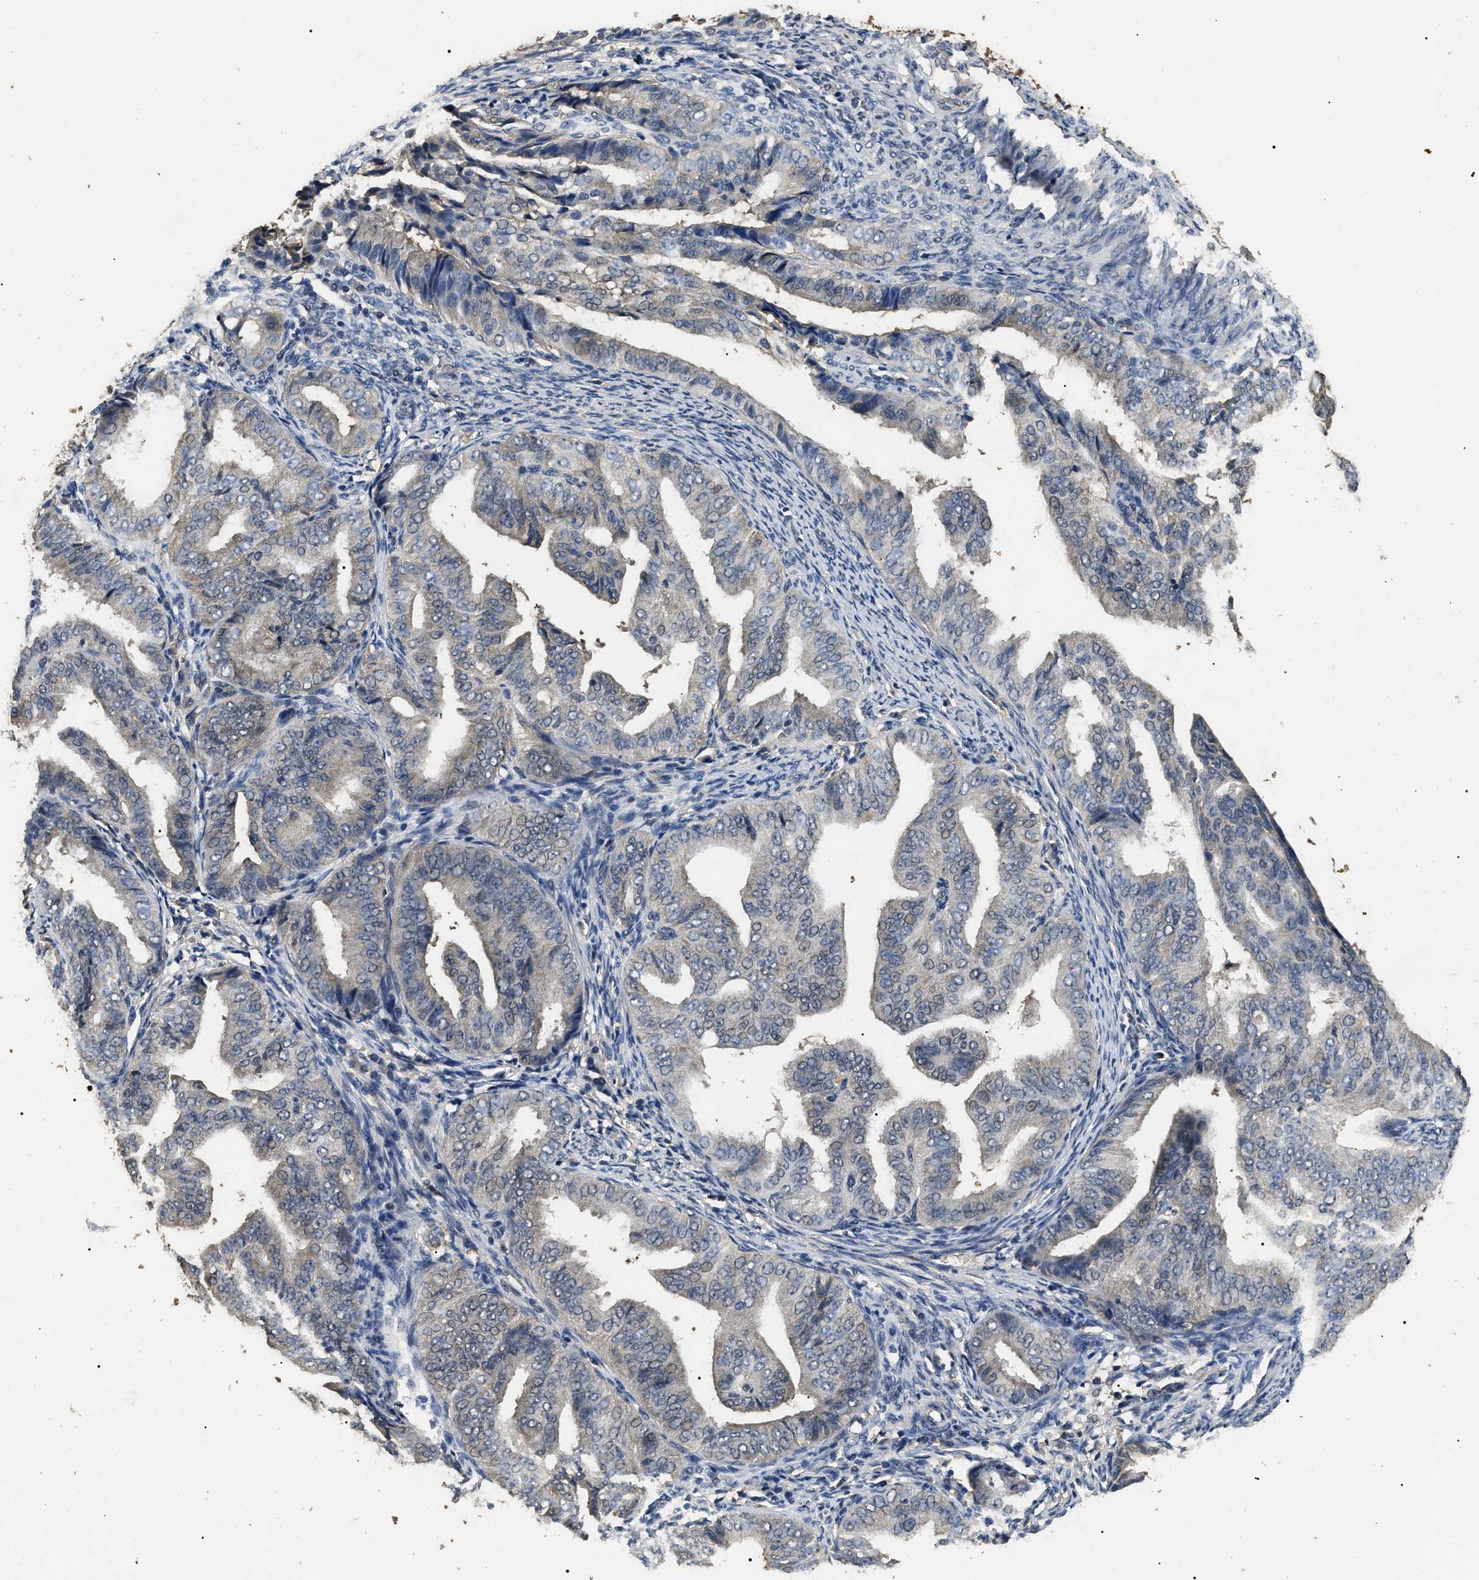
{"staining": {"intensity": "weak", "quantity": "<25%", "location": "cytoplasmic/membranous"}, "tissue": "endometrial cancer", "cell_type": "Tumor cells", "image_type": "cancer", "snomed": [{"axis": "morphology", "description": "Adenocarcinoma, NOS"}, {"axis": "topography", "description": "Endometrium"}], "caption": "Immunohistochemistry (IHC) of human endometrial adenocarcinoma demonstrates no positivity in tumor cells. Brightfield microscopy of IHC stained with DAB (brown) and hematoxylin (blue), captured at high magnification.", "gene": "PSMD8", "patient": {"sex": "female", "age": 58}}